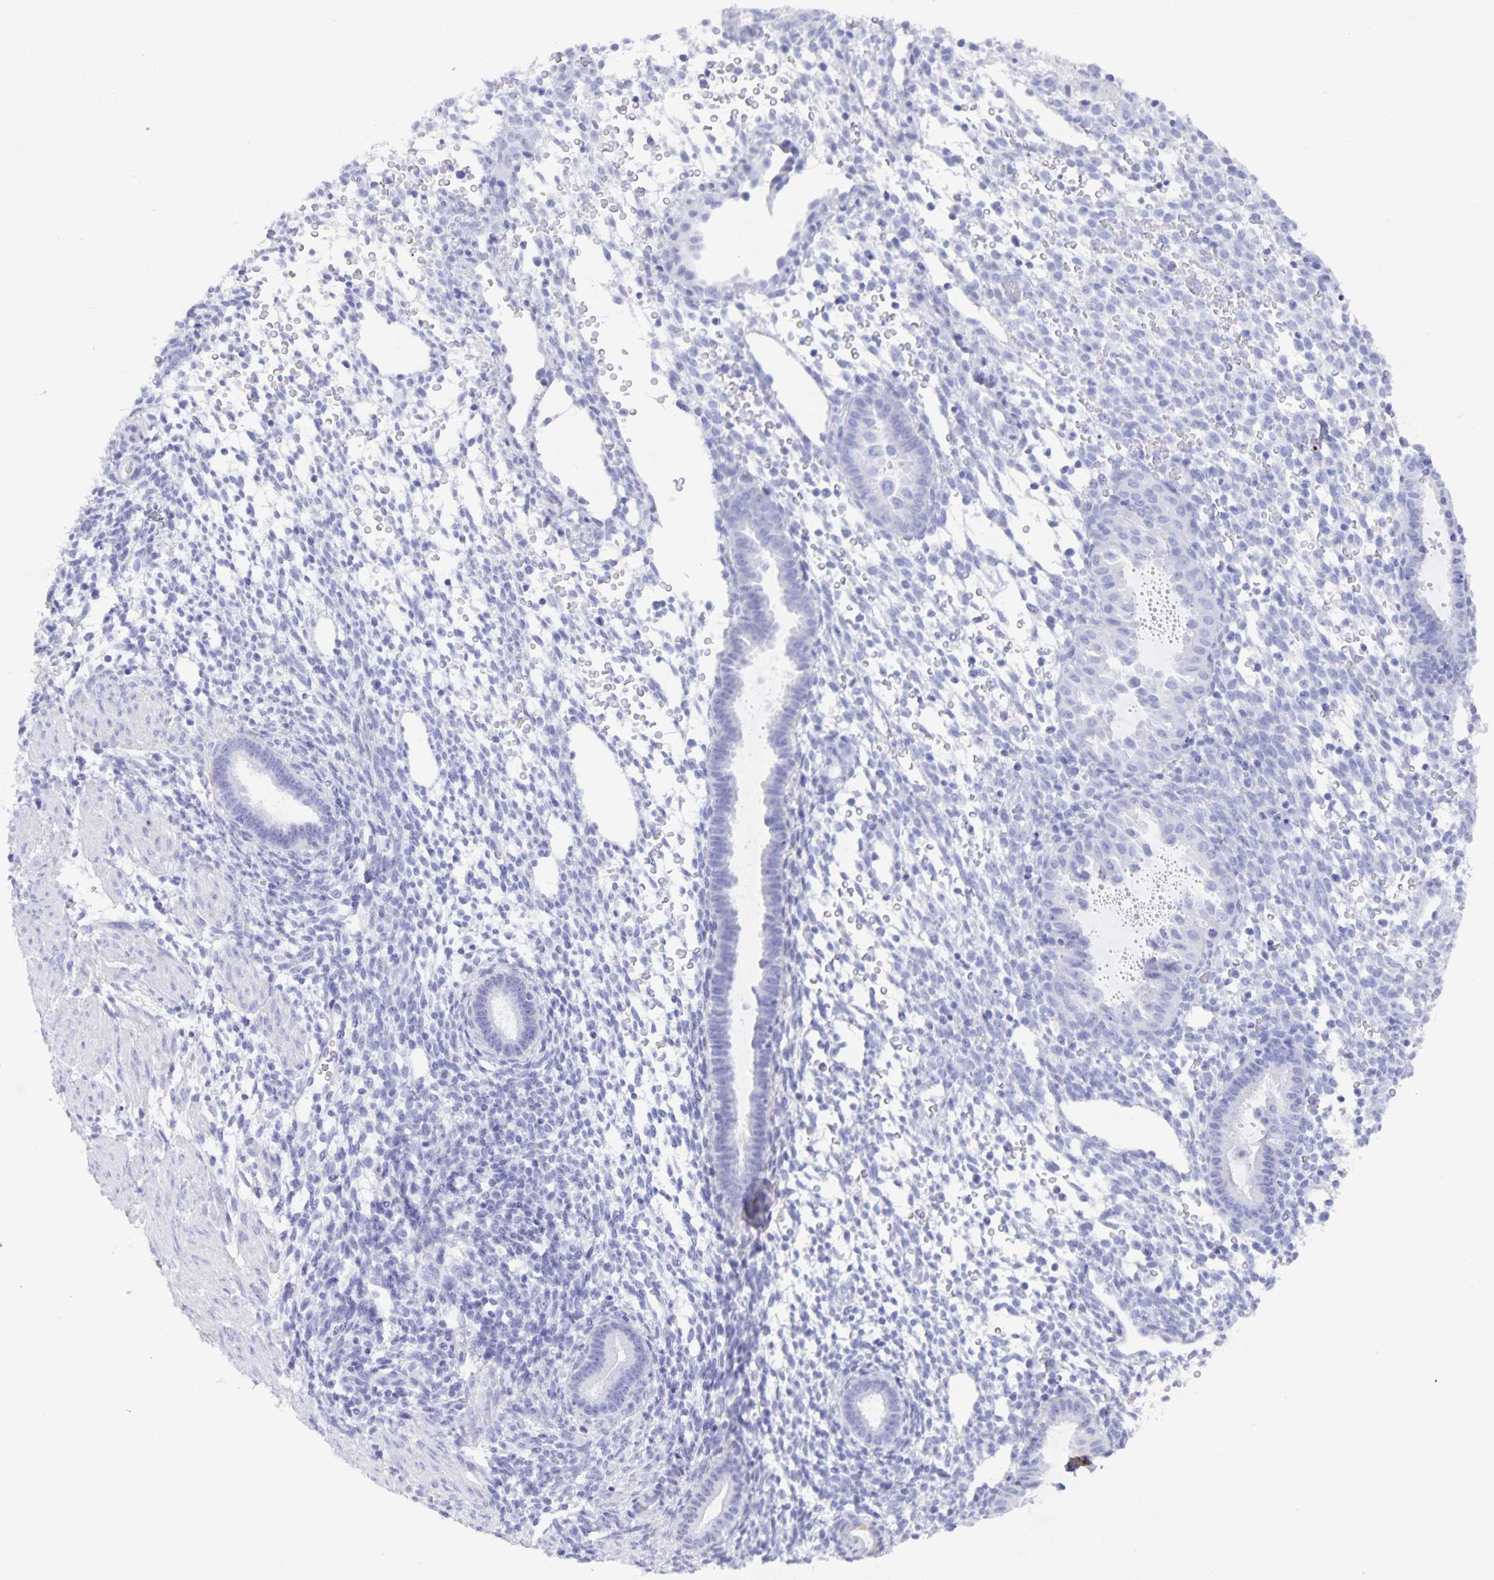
{"staining": {"intensity": "negative", "quantity": "none", "location": "none"}, "tissue": "endometrium", "cell_type": "Cells in endometrial stroma", "image_type": "normal", "snomed": [{"axis": "morphology", "description": "Normal tissue, NOS"}, {"axis": "topography", "description": "Endometrium"}], "caption": "DAB (3,3'-diaminobenzidine) immunohistochemical staining of benign endometrium exhibits no significant expression in cells in endometrial stroma. (DAB IHC with hematoxylin counter stain).", "gene": "AQP4", "patient": {"sex": "female", "age": 36}}